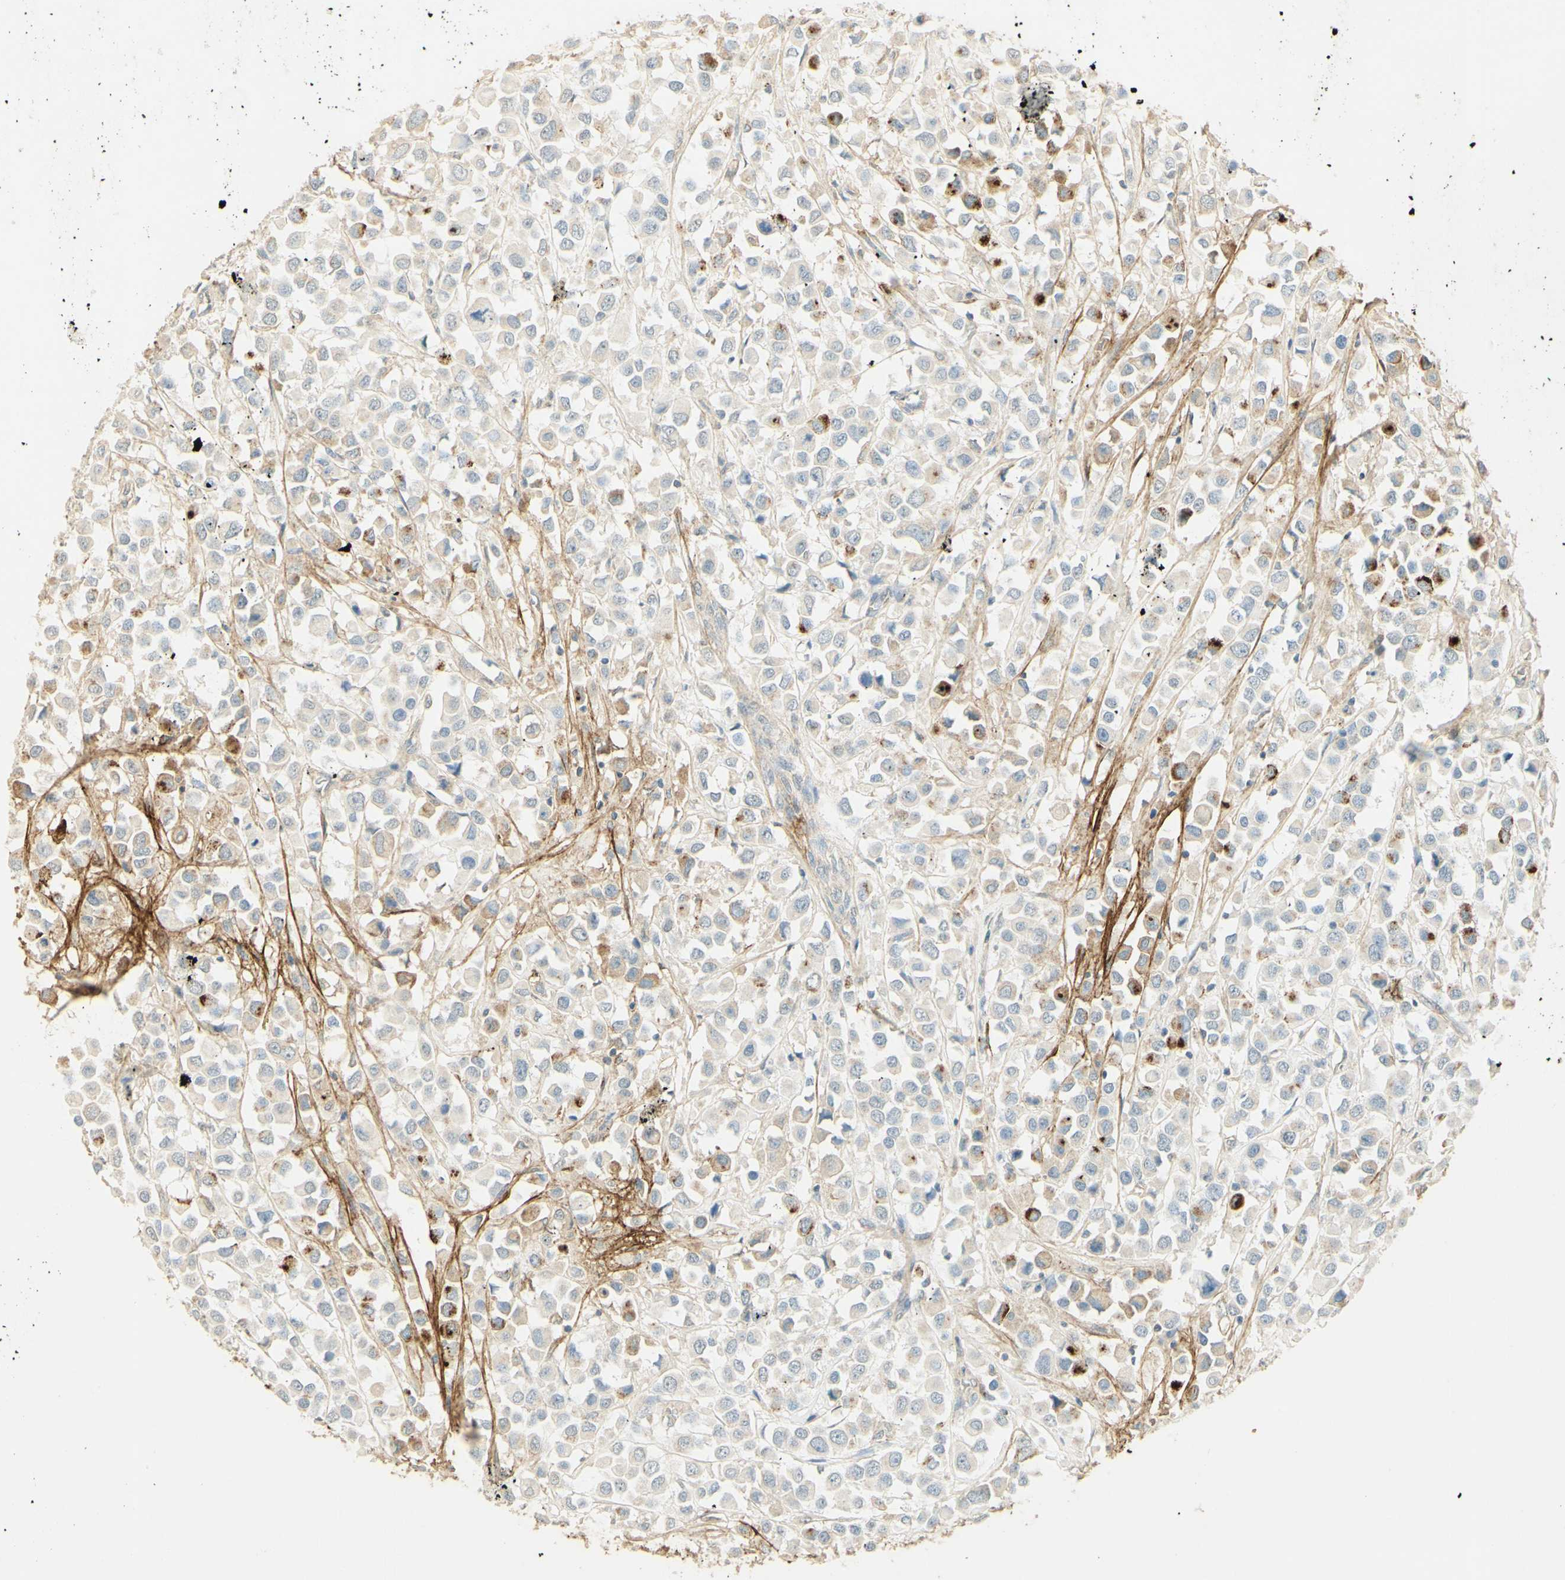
{"staining": {"intensity": "strong", "quantity": "<25%", "location": "cytoplasmic/membranous"}, "tissue": "breast cancer", "cell_type": "Tumor cells", "image_type": "cancer", "snomed": [{"axis": "morphology", "description": "Duct carcinoma"}, {"axis": "topography", "description": "Breast"}], "caption": "Strong cytoplasmic/membranous positivity for a protein is present in approximately <25% of tumor cells of invasive ductal carcinoma (breast) using immunohistochemistry (IHC).", "gene": "TNN", "patient": {"sex": "female", "age": 61}}